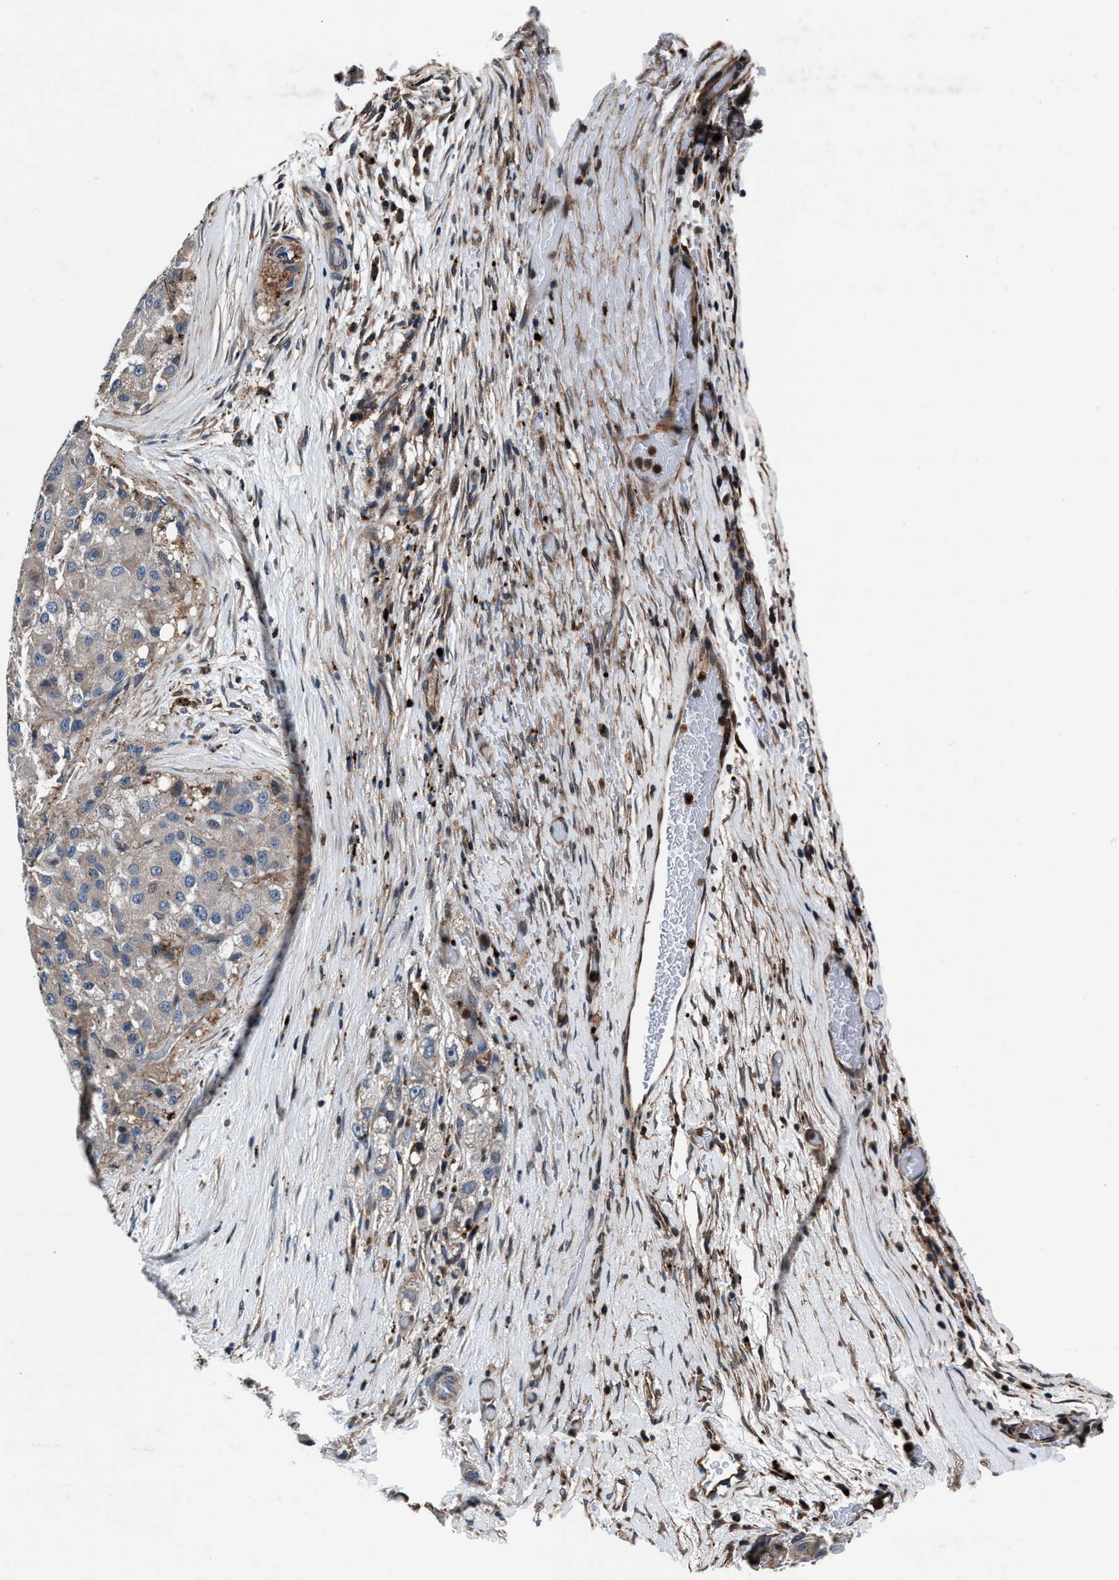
{"staining": {"intensity": "weak", "quantity": "<25%", "location": "cytoplasmic/membranous"}, "tissue": "liver cancer", "cell_type": "Tumor cells", "image_type": "cancer", "snomed": [{"axis": "morphology", "description": "Carcinoma, Hepatocellular, NOS"}, {"axis": "topography", "description": "Liver"}], "caption": "Liver hepatocellular carcinoma stained for a protein using immunohistochemistry (IHC) demonstrates no positivity tumor cells.", "gene": "MFSD11", "patient": {"sex": "male", "age": 80}}